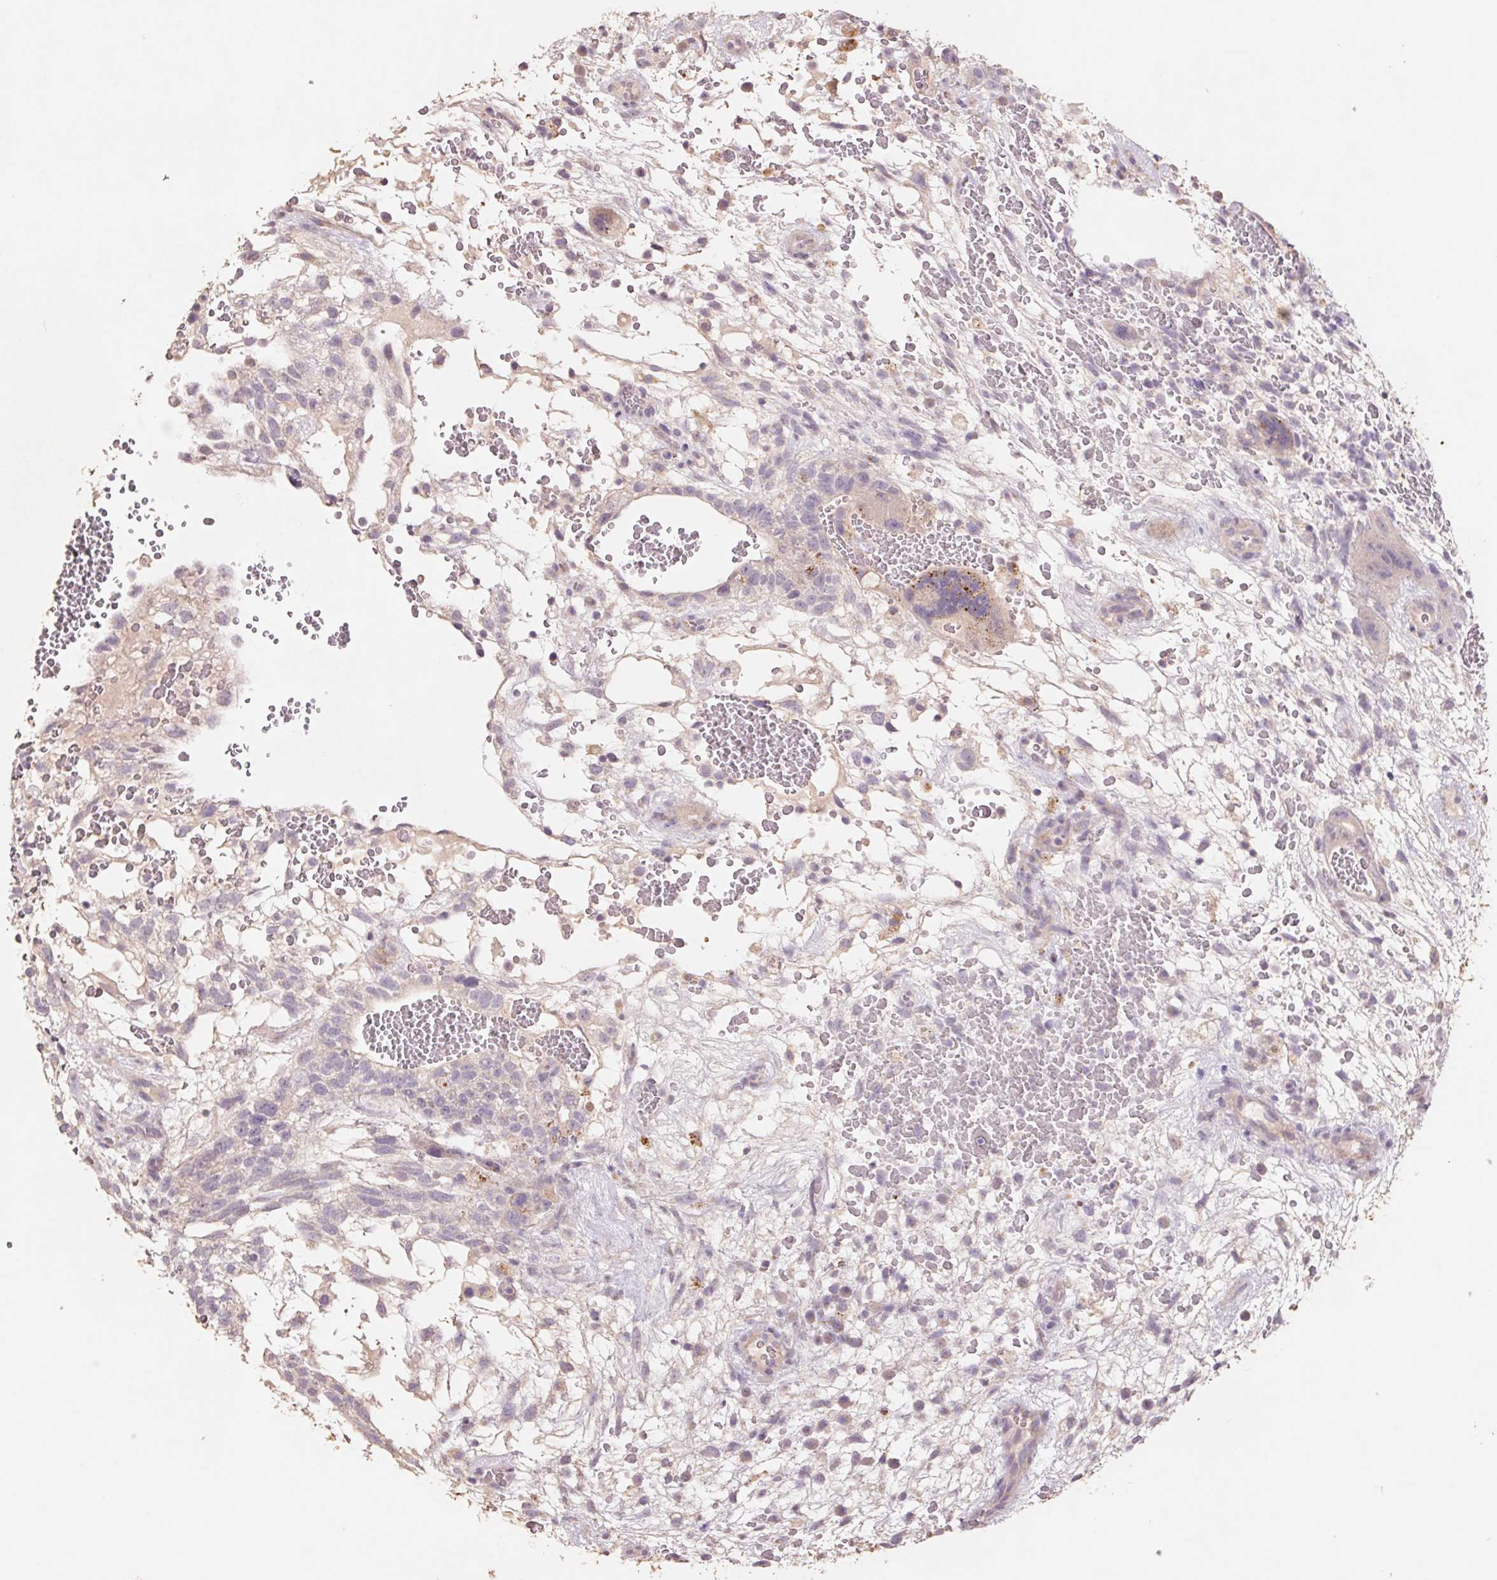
{"staining": {"intensity": "weak", "quantity": "<25%", "location": "cytoplasmic/membranous"}, "tissue": "testis cancer", "cell_type": "Tumor cells", "image_type": "cancer", "snomed": [{"axis": "morphology", "description": "Normal tissue, NOS"}, {"axis": "morphology", "description": "Carcinoma, Embryonal, NOS"}, {"axis": "topography", "description": "Testis"}], "caption": "Protein analysis of testis cancer displays no significant expression in tumor cells.", "gene": "GRM2", "patient": {"sex": "male", "age": 32}}